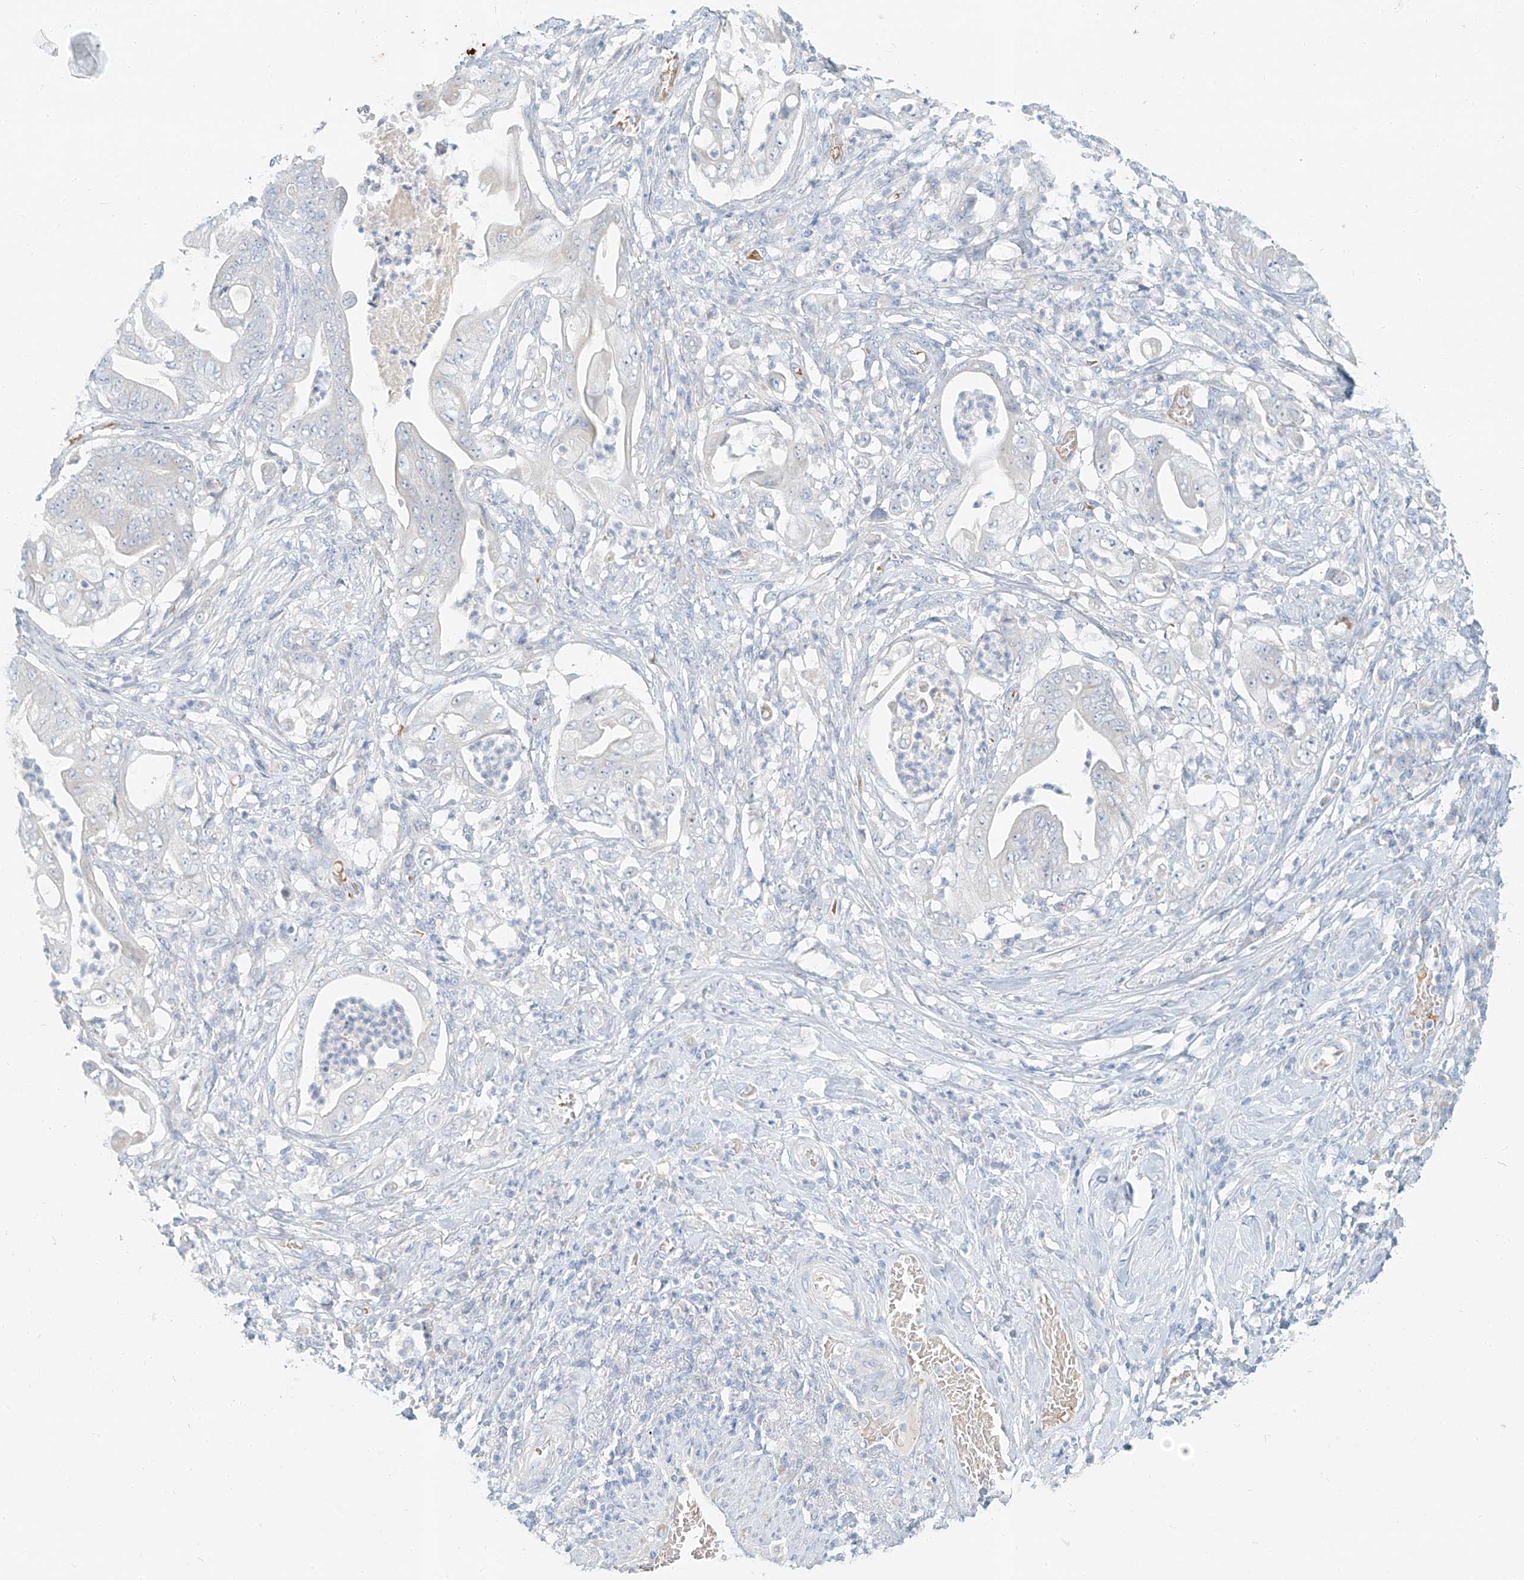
{"staining": {"intensity": "negative", "quantity": "none", "location": "none"}, "tissue": "stomach cancer", "cell_type": "Tumor cells", "image_type": "cancer", "snomed": [{"axis": "morphology", "description": "Adenocarcinoma, NOS"}, {"axis": "topography", "description": "Stomach"}], "caption": "This is an immunohistochemistry histopathology image of stomach cancer. There is no expression in tumor cells.", "gene": "PGC", "patient": {"sex": "female", "age": 73}}